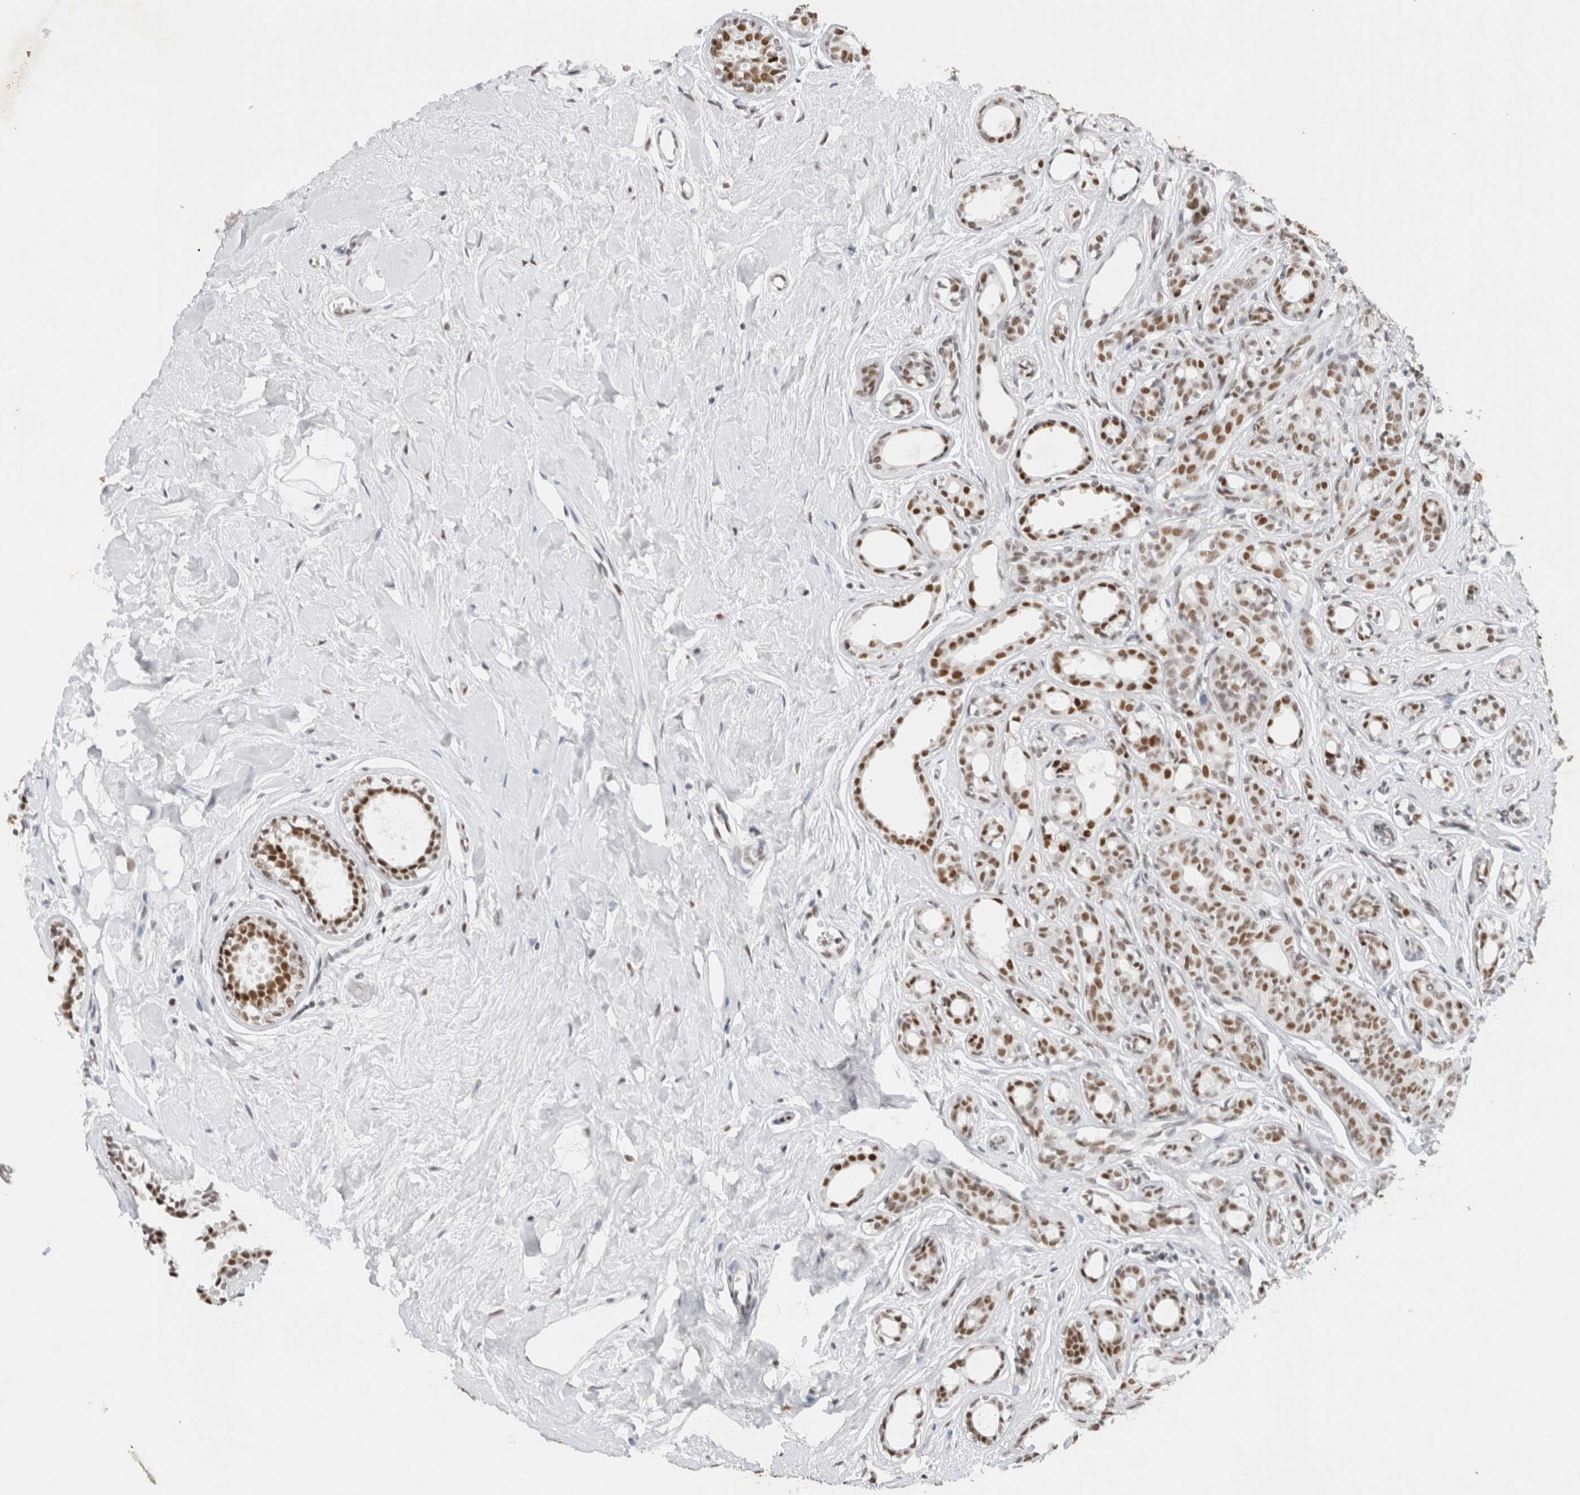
{"staining": {"intensity": "moderate", "quantity": ">75%", "location": "nuclear"}, "tissue": "breast cancer", "cell_type": "Tumor cells", "image_type": "cancer", "snomed": [{"axis": "morphology", "description": "Duct carcinoma"}, {"axis": "topography", "description": "Breast"}], "caption": "Moderate nuclear staining for a protein is identified in about >75% of tumor cells of breast cancer (intraductal carcinoma) using IHC.", "gene": "COPS7A", "patient": {"sex": "female", "age": 55}}